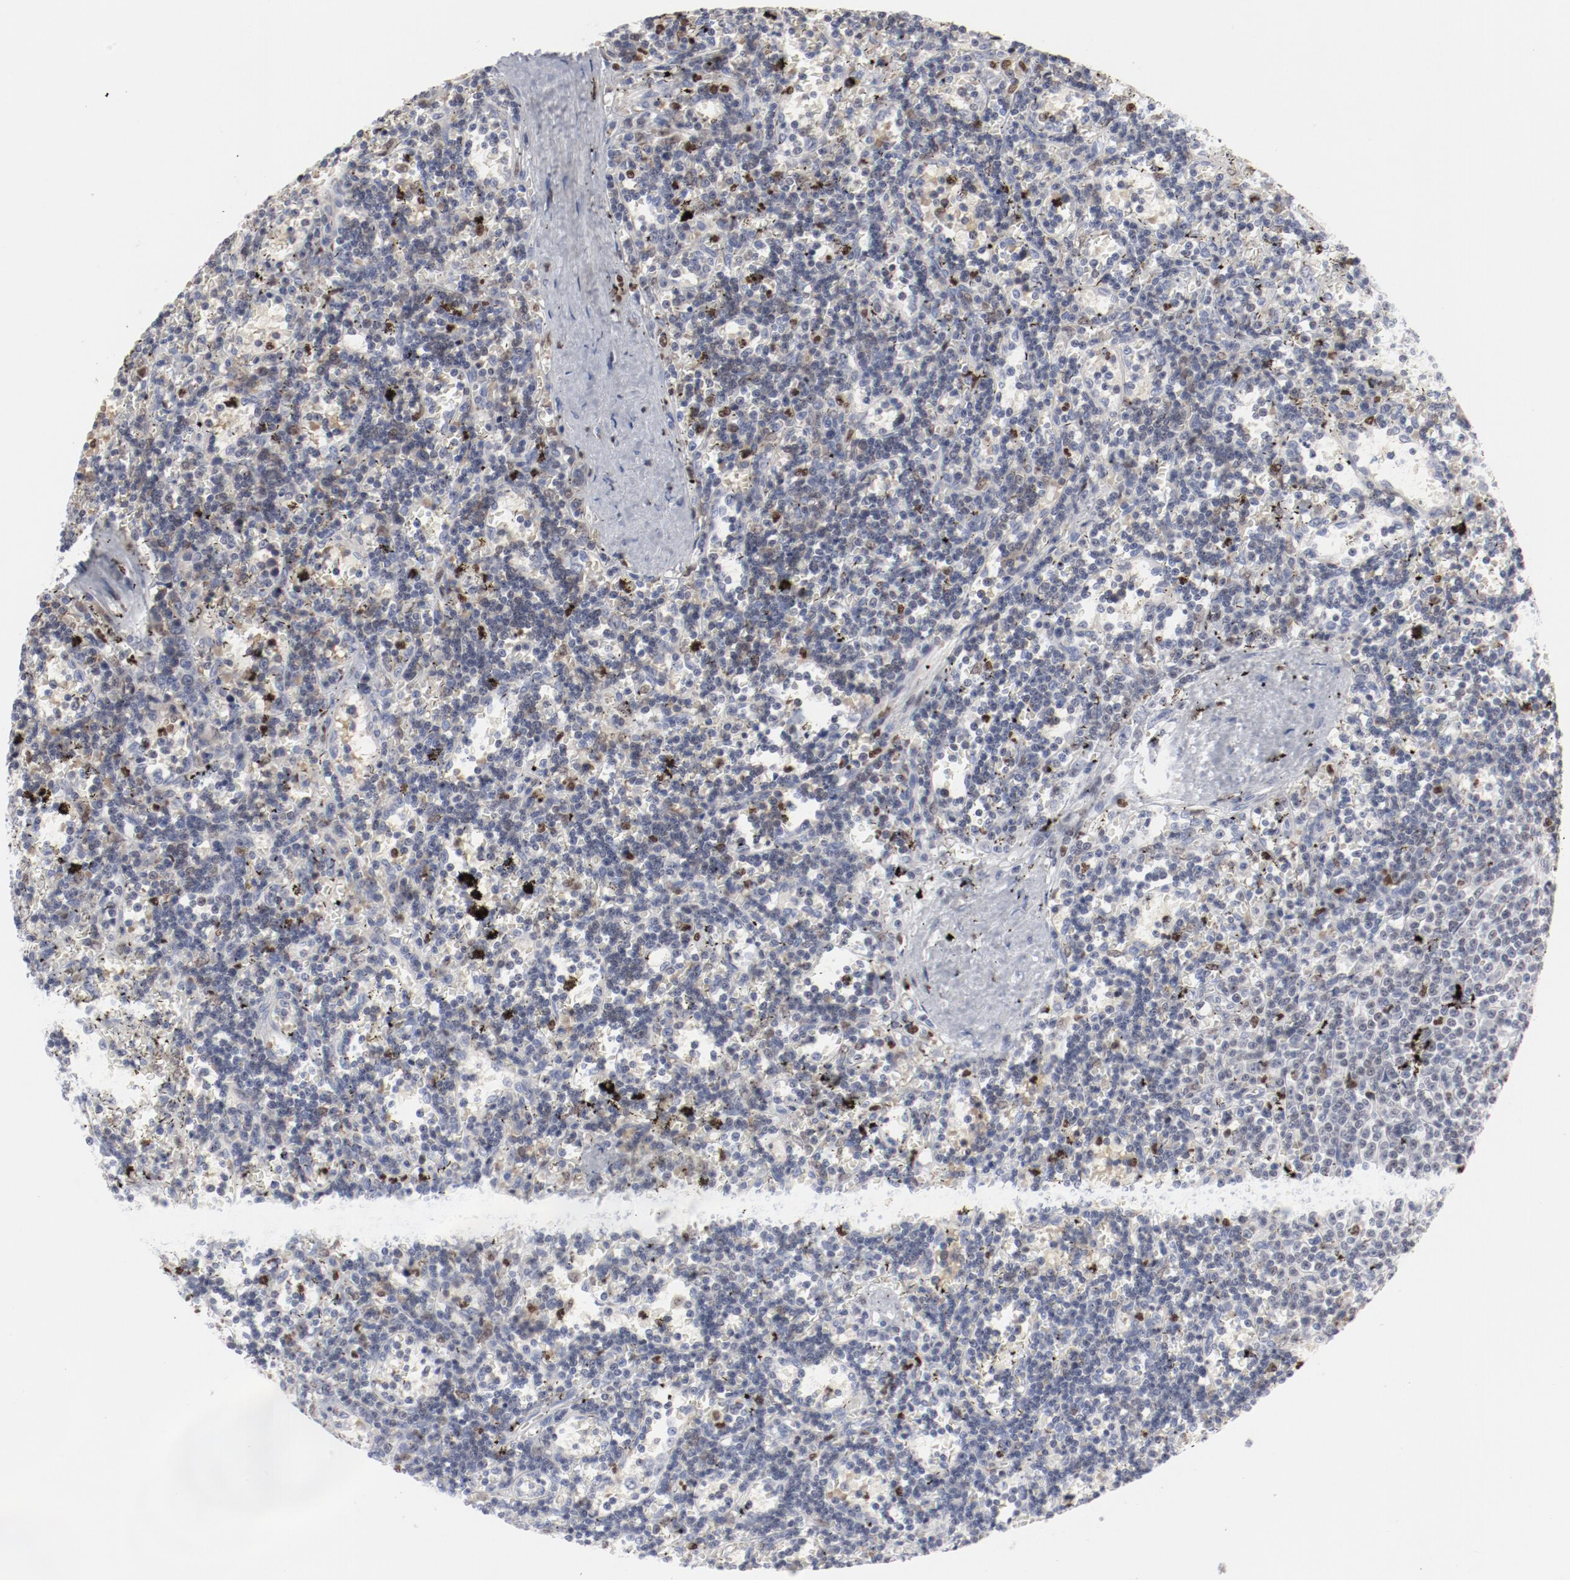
{"staining": {"intensity": "negative", "quantity": "none", "location": "none"}, "tissue": "lymphoma", "cell_type": "Tumor cells", "image_type": "cancer", "snomed": [{"axis": "morphology", "description": "Malignant lymphoma, non-Hodgkin's type, Low grade"}, {"axis": "topography", "description": "Spleen"}], "caption": "Immunohistochemistry of malignant lymphoma, non-Hodgkin's type (low-grade) shows no positivity in tumor cells. (DAB (3,3'-diaminobenzidine) immunohistochemistry (IHC), high magnification).", "gene": "SPI1", "patient": {"sex": "male", "age": 60}}